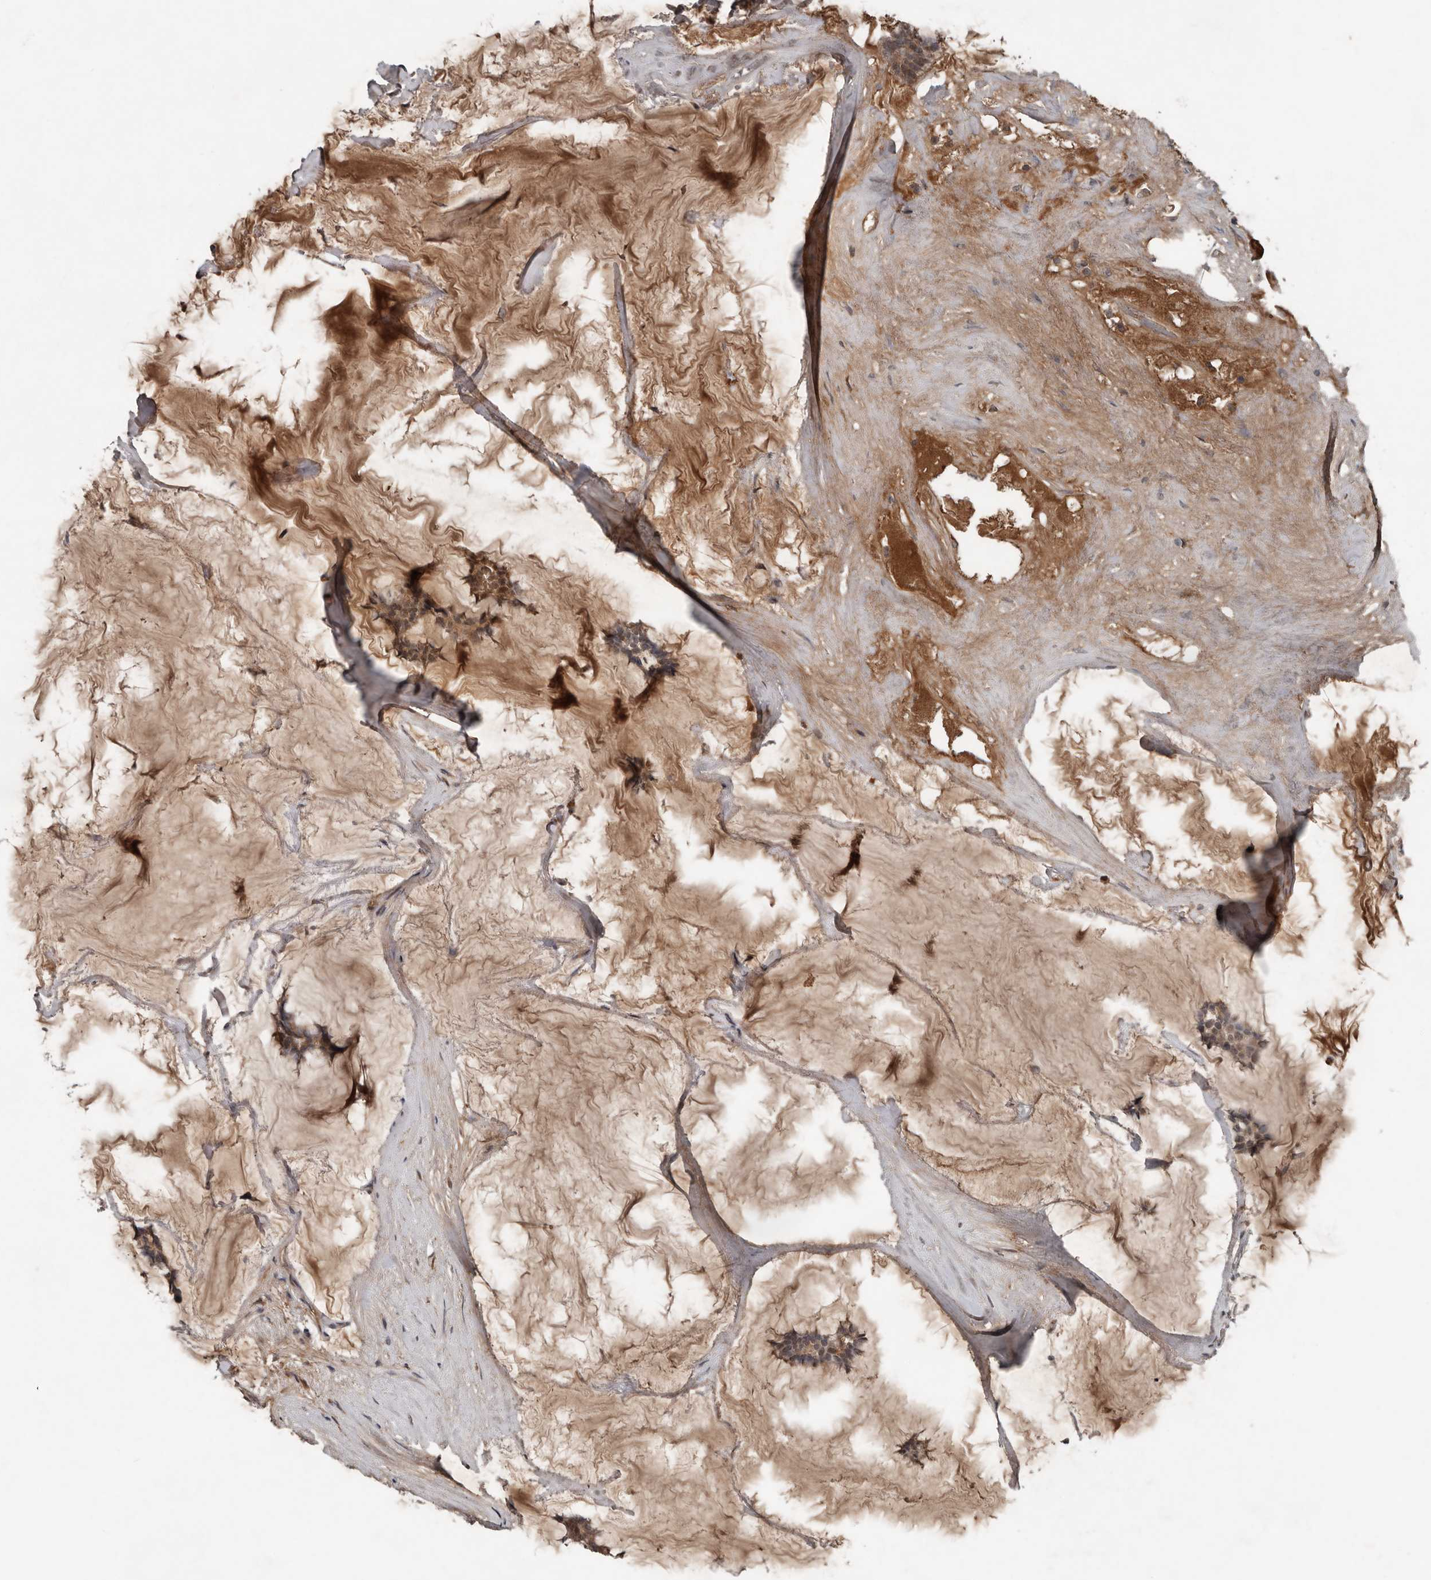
{"staining": {"intensity": "moderate", "quantity": ">75%", "location": "cytoplasmic/membranous"}, "tissue": "breast cancer", "cell_type": "Tumor cells", "image_type": "cancer", "snomed": [{"axis": "morphology", "description": "Duct carcinoma"}, {"axis": "topography", "description": "Breast"}], "caption": "The immunohistochemical stain labels moderate cytoplasmic/membranous staining in tumor cells of infiltrating ductal carcinoma (breast) tissue.", "gene": "DNAJB4", "patient": {"sex": "female", "age": 93}}